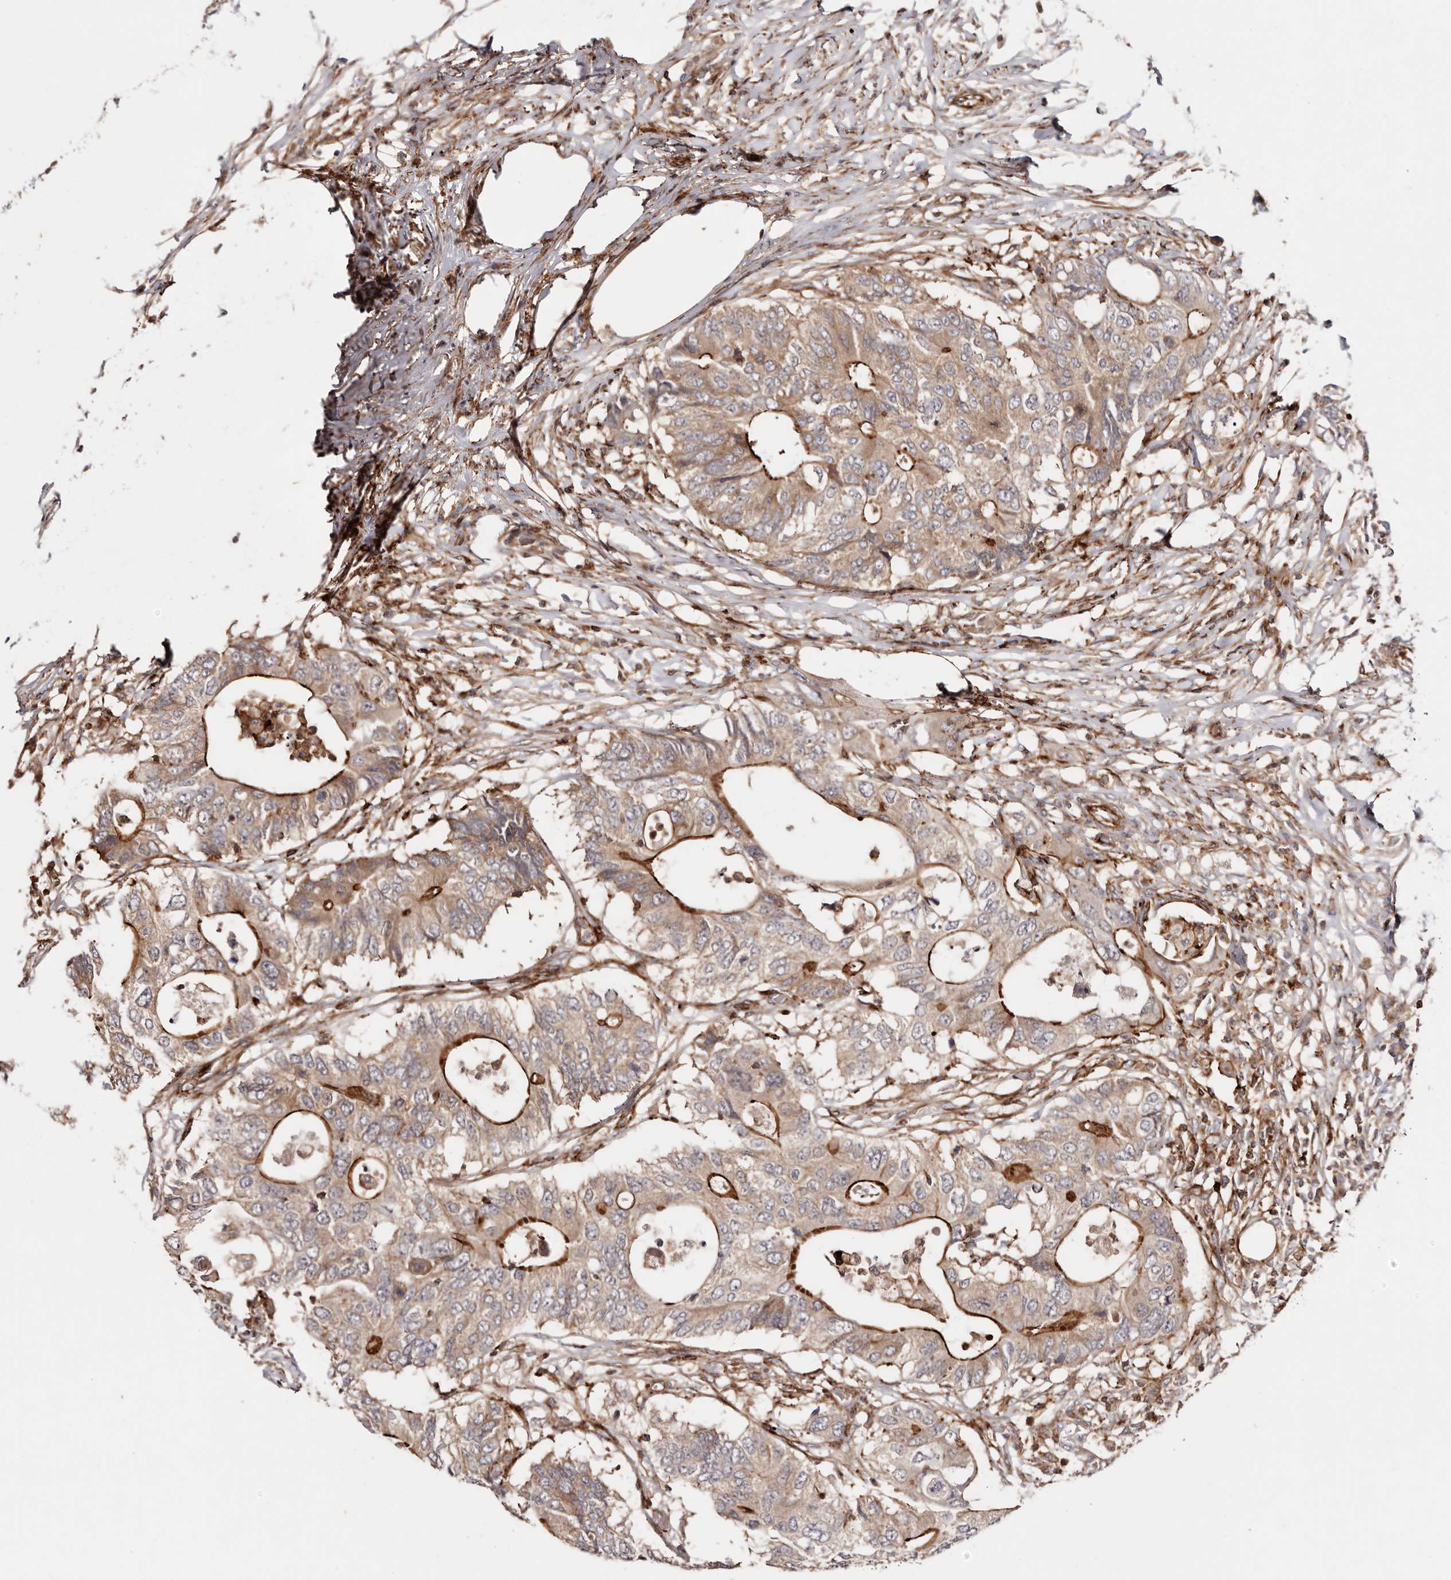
{"staining": {"intensity": "strong", "quantity": ">75%", "location": "cytoplasmic/membranous"}, "tissue": "colorectal cancer", "cell_type": "Tumor cells", "image_type": "cancer", "snomed": [{"axis": "morphology", "description": "Adenocarcinoma, NOS"}, {"axis": "topography", "description": "Colon"}], "caption": "Tumor cells display strong cytoplasmic/membranous positivity in approximately >75% of cells in colorectal adenocarcinoma.", "gene": "PTPN22", "patient": {"sex": "male", "age": 71}}